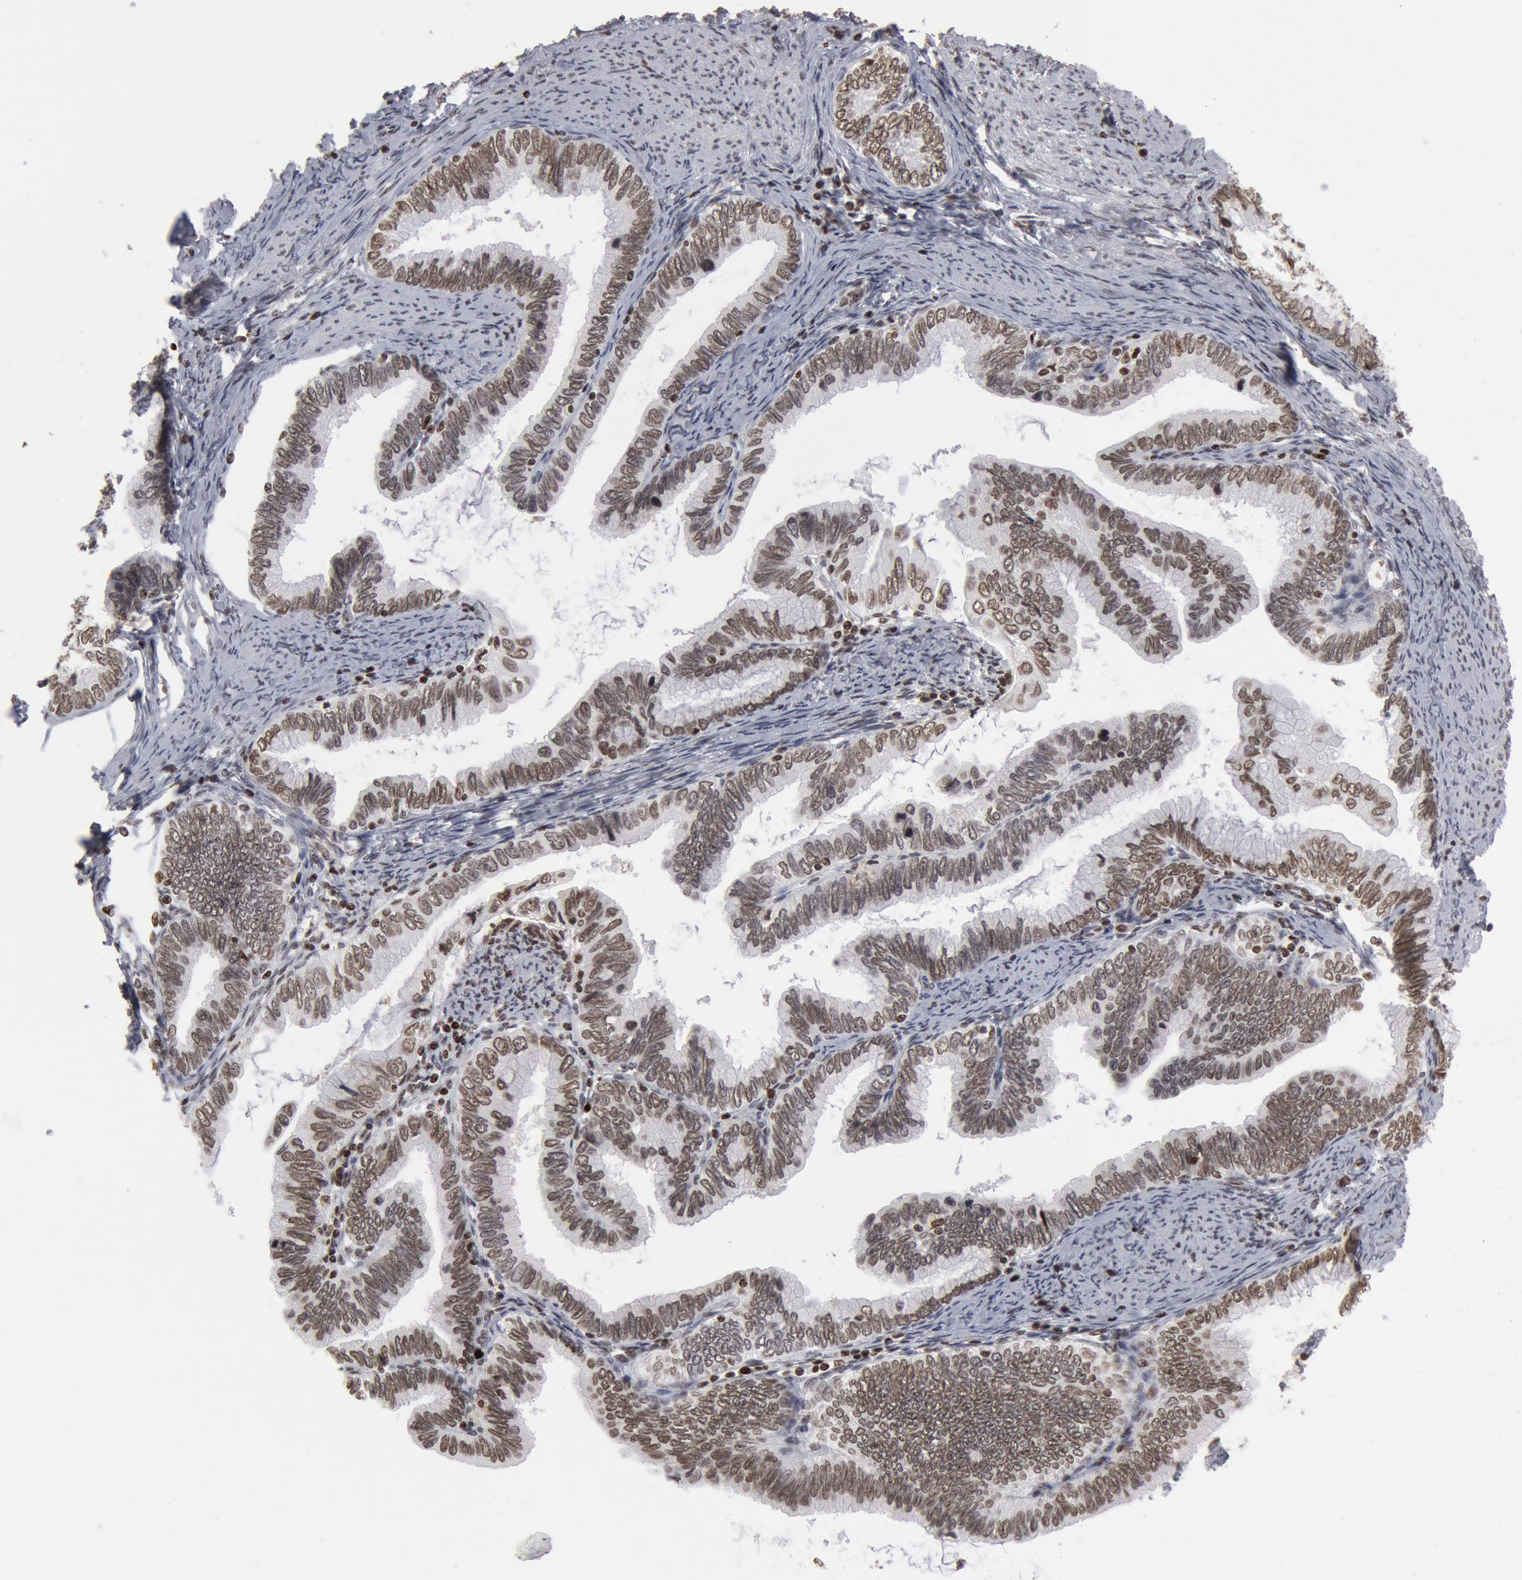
{"staining": {"intensity": "moderate", "quantity": ">75%", "location": "nuclear"}, "tissue": "cervical cancer", "cell_type": "Tumor cells", "image_type": "cancer", "snomed": [{"axis": "morphology", "description": "Adenocarcinoma, NOS"}, {"axis": "topography", "description": "Cervix"}], "caption": "Immunohistochemistry (IHC) of cervical cancer (adenocarcinoma) shows medium levels of moderate nuclear staining in about >75% of tumor cells.", "gene": "SUB1", "patient": {"sex": "female", "age": 49}}